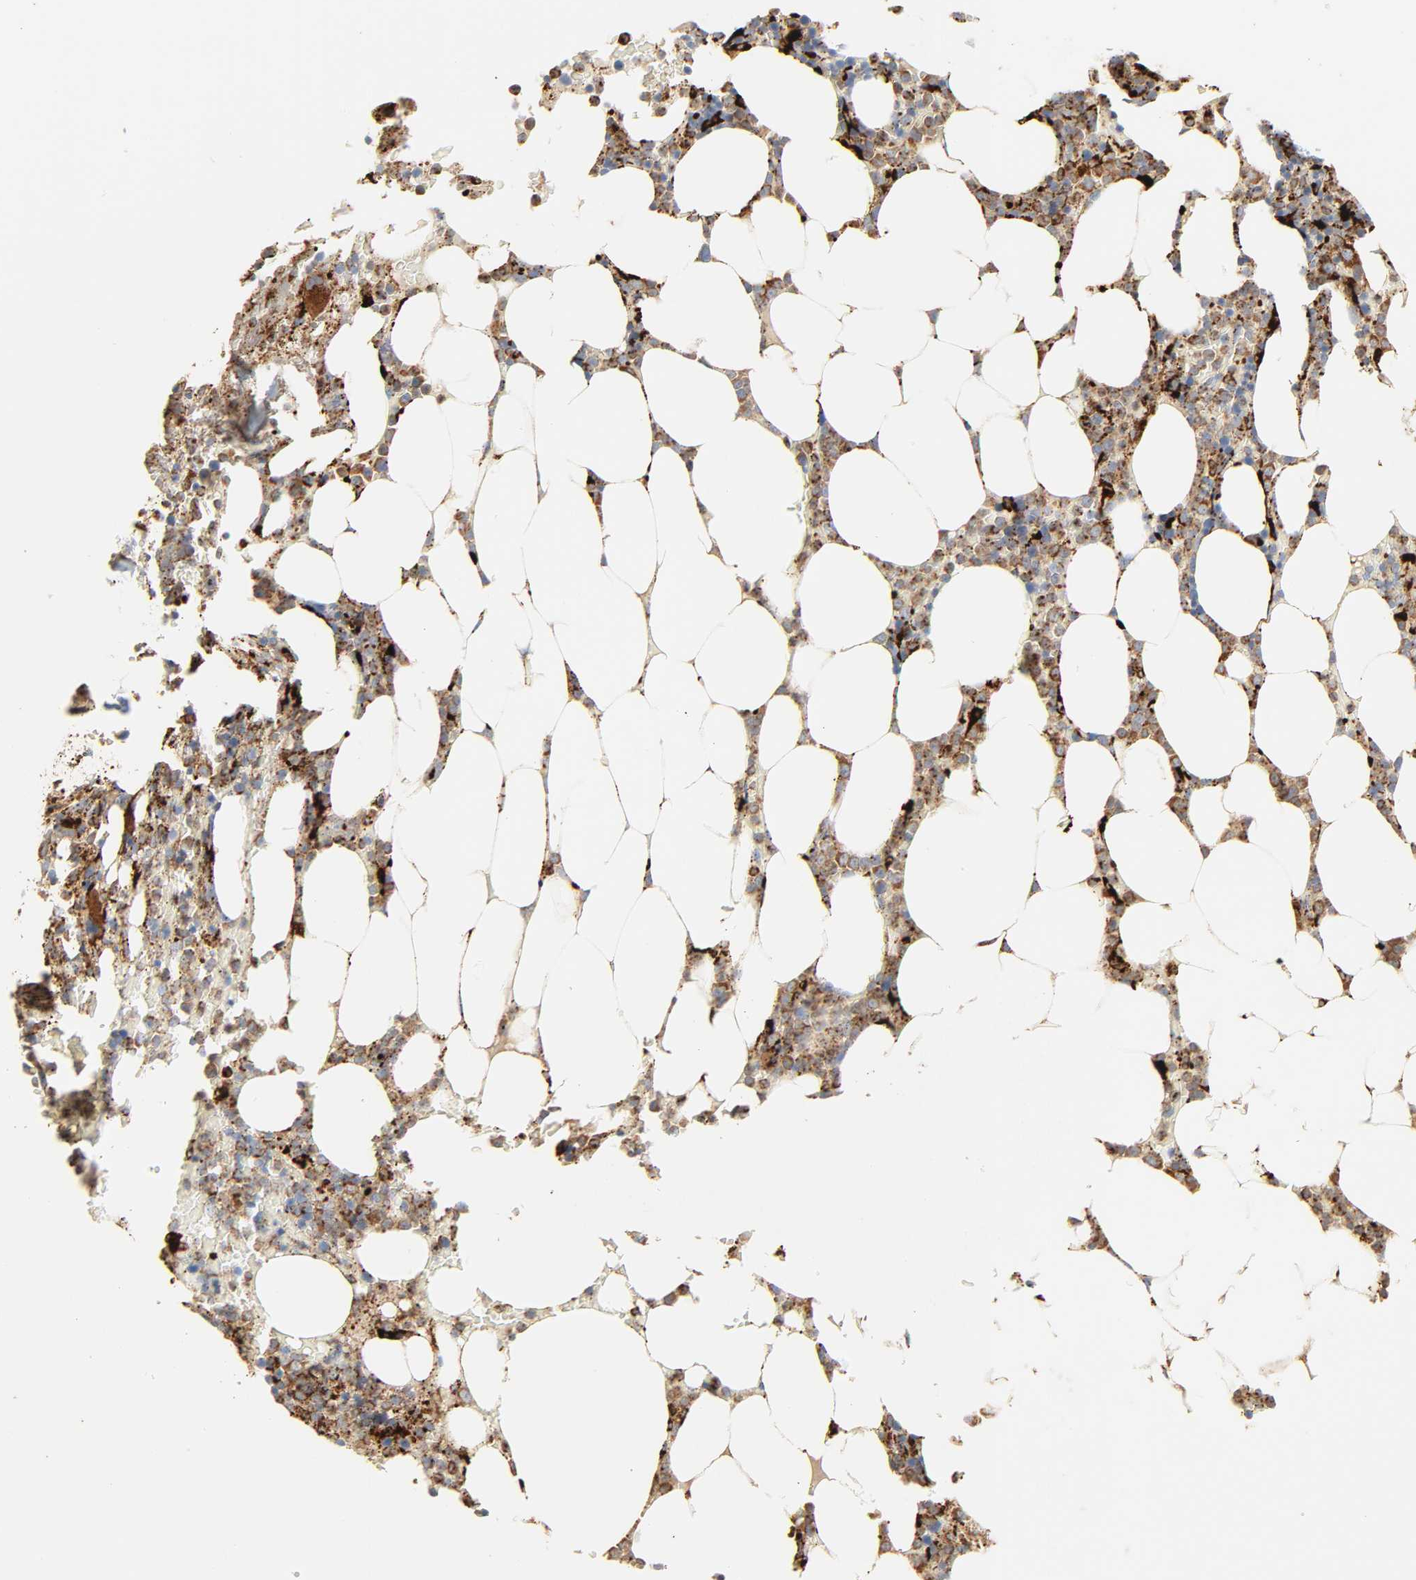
{"staining": {"intensity": "strong", "quantity": "25%-75%", "location": "cytoplasmic/membranous"}, "tissue": "bone marrow", "cell_type": "Hematopoietic cells", "image_type": "normal", "snomed": [{"axis": "morphology", "description": "Normal tissue, NOS"}, {"axis": "topography", "description": "Bone marrow"}], "caption": "Protein expression analysis of benign bone marrow reveals strong cytoplasmic/membranous expression in about 25%-75% of hematopoietic cells. The staining is performed using DAB brown chromogen to label protein expression. The nuclei are counter-stained blue using hematoxylin.", "gene": "PSAP", "patient": {"sex": "female", "age": 66}}